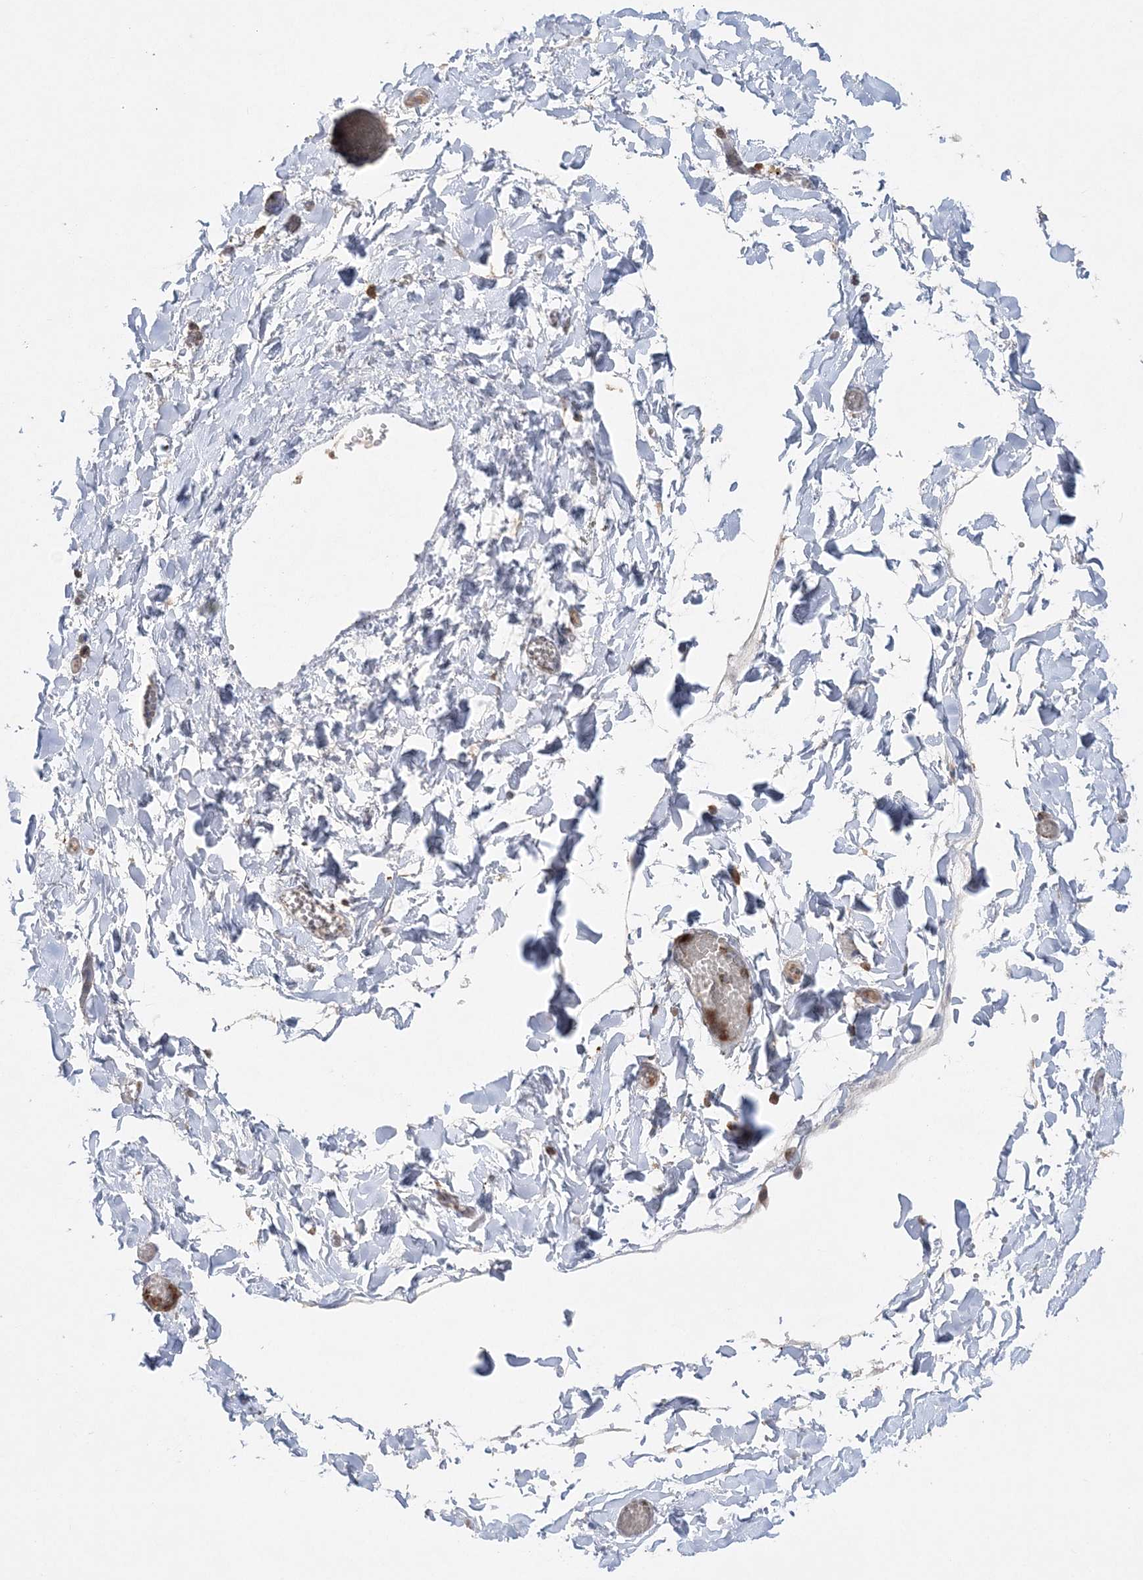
{"staining": {"intensity": "moderate", "quantity": ">75%", "location": "cytoplasmic/membranous"}, "tissue": "soft tissue", "cell_type": "Chondrocytes", "image_type": "normal", "snomed": [{"axis": "morphology", "description": "Normal tissue, NOS"}, {"axis": "topography", "description": "Gallbladder"}, {"axis": "topography", "description": "Peripheral nerve tissue"}], "caption": "Protein expression analysis of normal soft tissue demonstrates moderate cytoplasmic/membranous expression in about >75% of chondrocytes. The staining is performed using DAB brown chromogen to label protein expression. The nuclei are counter-stained blue using hematoxylin.", "gene": "ACAP2", "patient": {"sex": "male", "age": 38}}